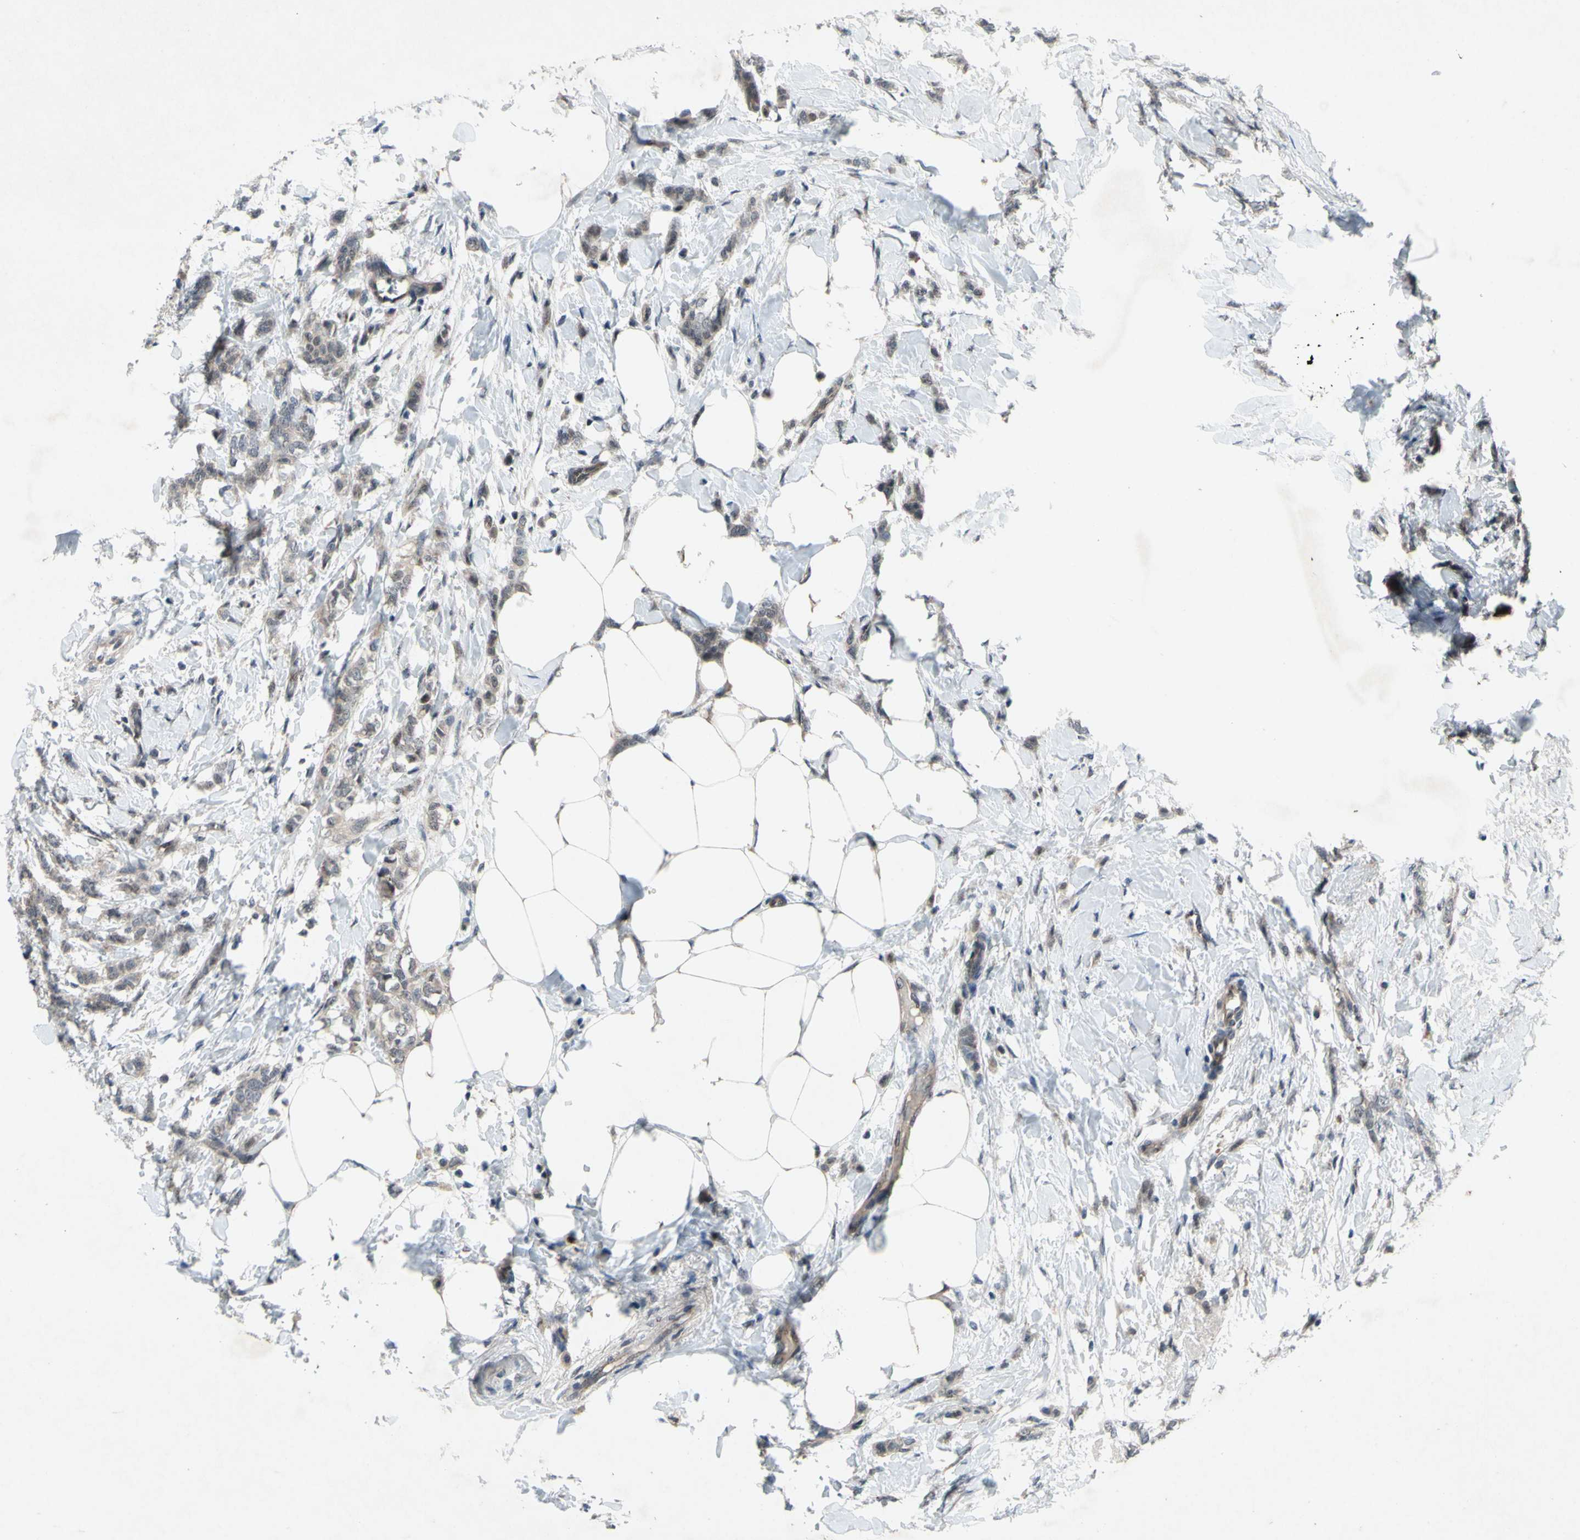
{"staining": {"intensity": "weak", "quantity": ">75%", "location": "cytoplasmic/membranous"}, "tissue": "breast cancer", "cell_type": "Tumor cells", "image_type": "cancer", "snomed": [{"axis": "morphology", "description": "Lobular carcinoma, in situ"}, {"axis": "morphology", "description": "Lobular carcinoma"}, {"axis": "topography", "description": "Breast"}], "caption": "This photomicrograph exhibits lobular carcinoma (breast) stained with IHC to label a protein in brown. The cytoplasmic/membranous of tumor cells show weak positivity for the protein. Nuclei are counter-stained blue.", "gene": "TRDMT1", "patient": {"sex": "female", "age": 41}}